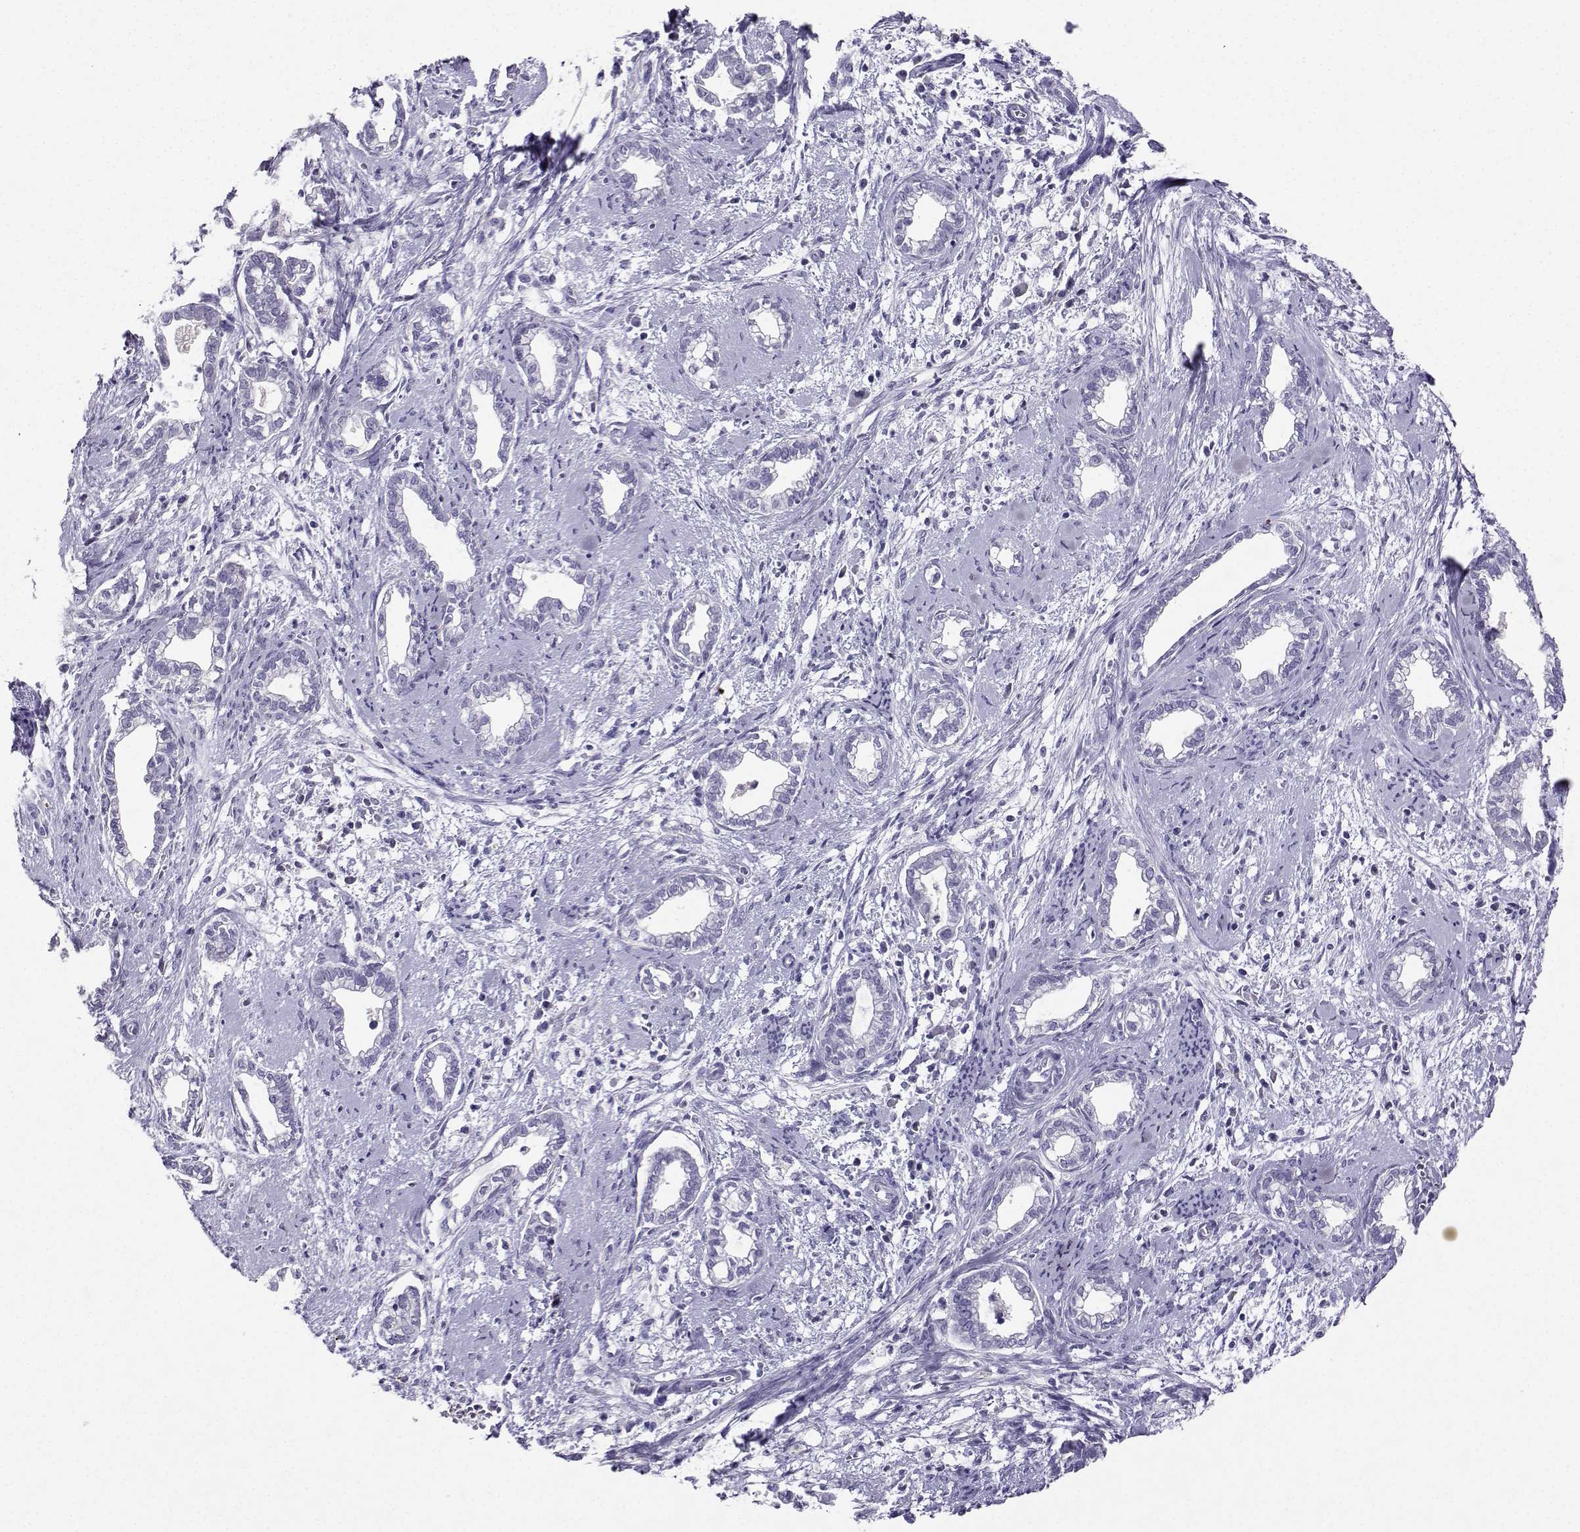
{"staining": {"intensity": "negative", "quantity": "none", "location": "none"}, "tissue": "cervical cancer", "cell_type": "Tumor cells", "image_type": "cancer", "snomed": [{"axis": "morphology", "description": "Adenocarcinoma, NOS"}, {"axis": "topography", "description": "Cervix"}], "caption": "There is no significant expression in tumor cells of adenocarcinoma (cervical).", "gene": "GRIK4", "patient": {"sex": "female", "age": 62}}